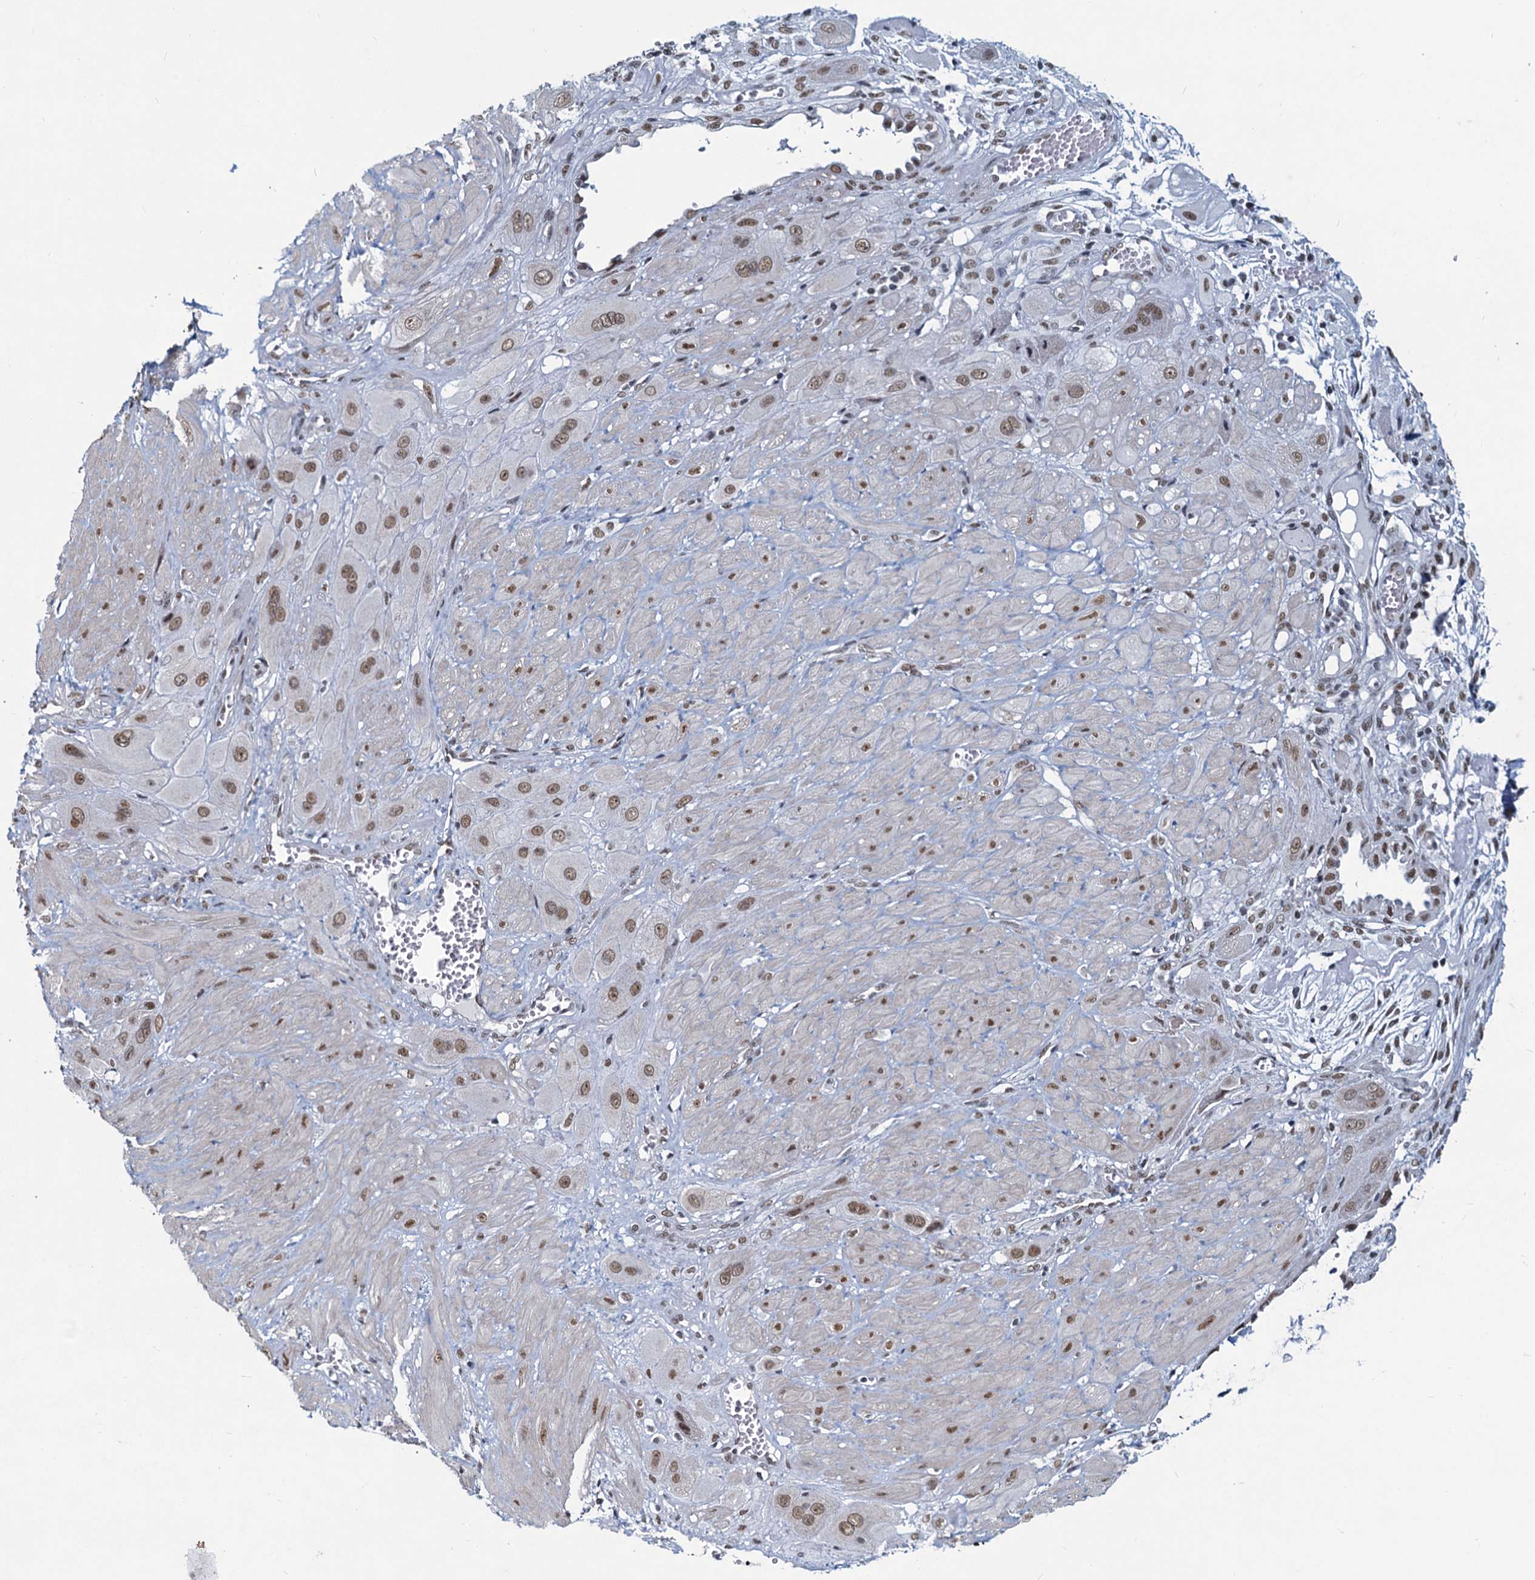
{"staining": {"intensity": "moderate", "quantity": ">75%", "location": "nuclear"}, "tissue": "cervical cancer", "cell_type": "Tumor cells", "image_type": "cancer", "snomed": [{"axis": "morphology", "description": "Squamous cell carcinoma, NOS"}, {"axis": "topography", "description": "Cervix"}], "caption": "A brown stain highlights moderate nuclear positivity of a protein in cervical cancer (squamous cell carcinoma) tumor cells.", "gene": "METTL14", "patient": {"sex": "female", "age": 34}}